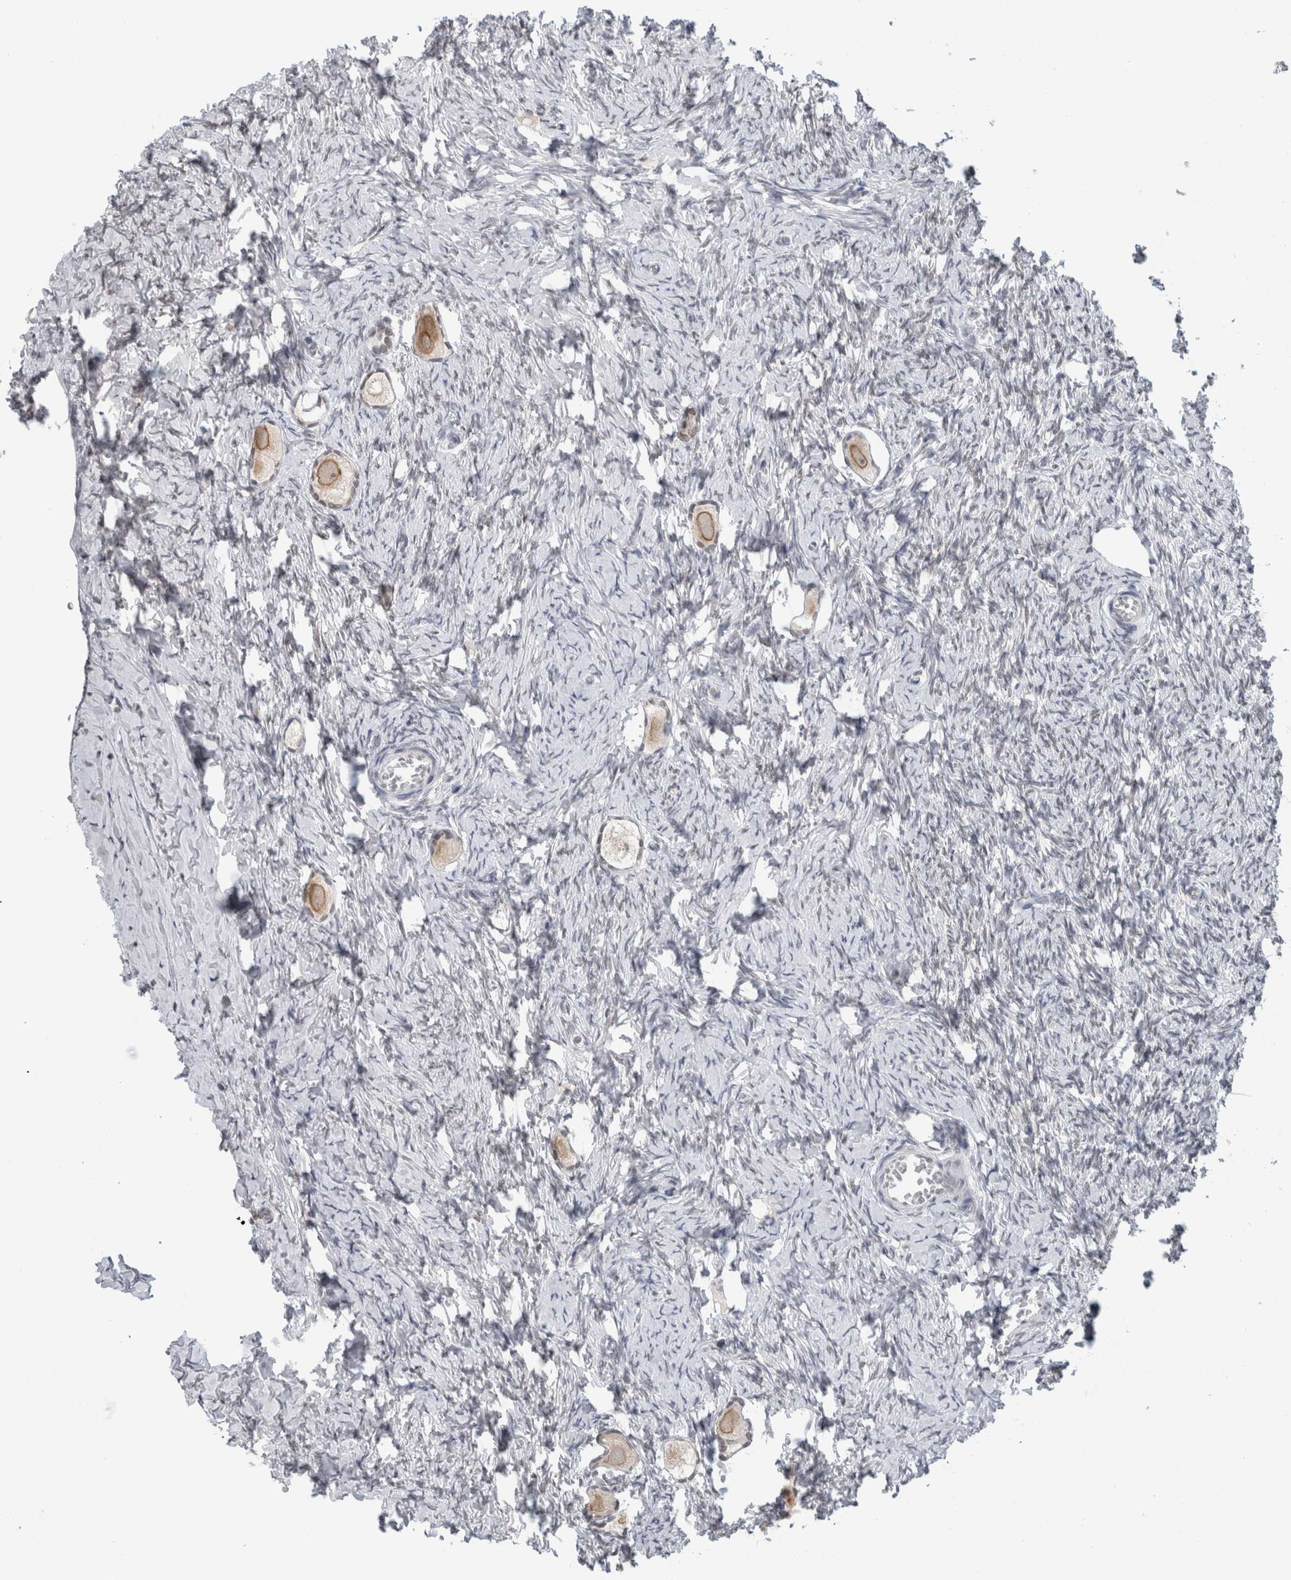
{"staining": {"intensity": "moderate", "quantity": ">75%", "location": "cytoplasmic/membranous,nuclear"}, "tissue": "ovary", "cell_type": "Follicle cells", "image_type": "normal", "snomed": [{"axis": "morphology", "description": "Normal tissue, NOS"}, {"axis": "topography", "description": "Ovary"}], "caption": "High-power microscopy captured an IHC micrograph of benign ovary, revealing moderate cytoplasmic/membranous,nuclear positivity in approximately >75% of follicle cells.", "gene": "ZNF770", "patient": {"sex": "female", "age": 27}}